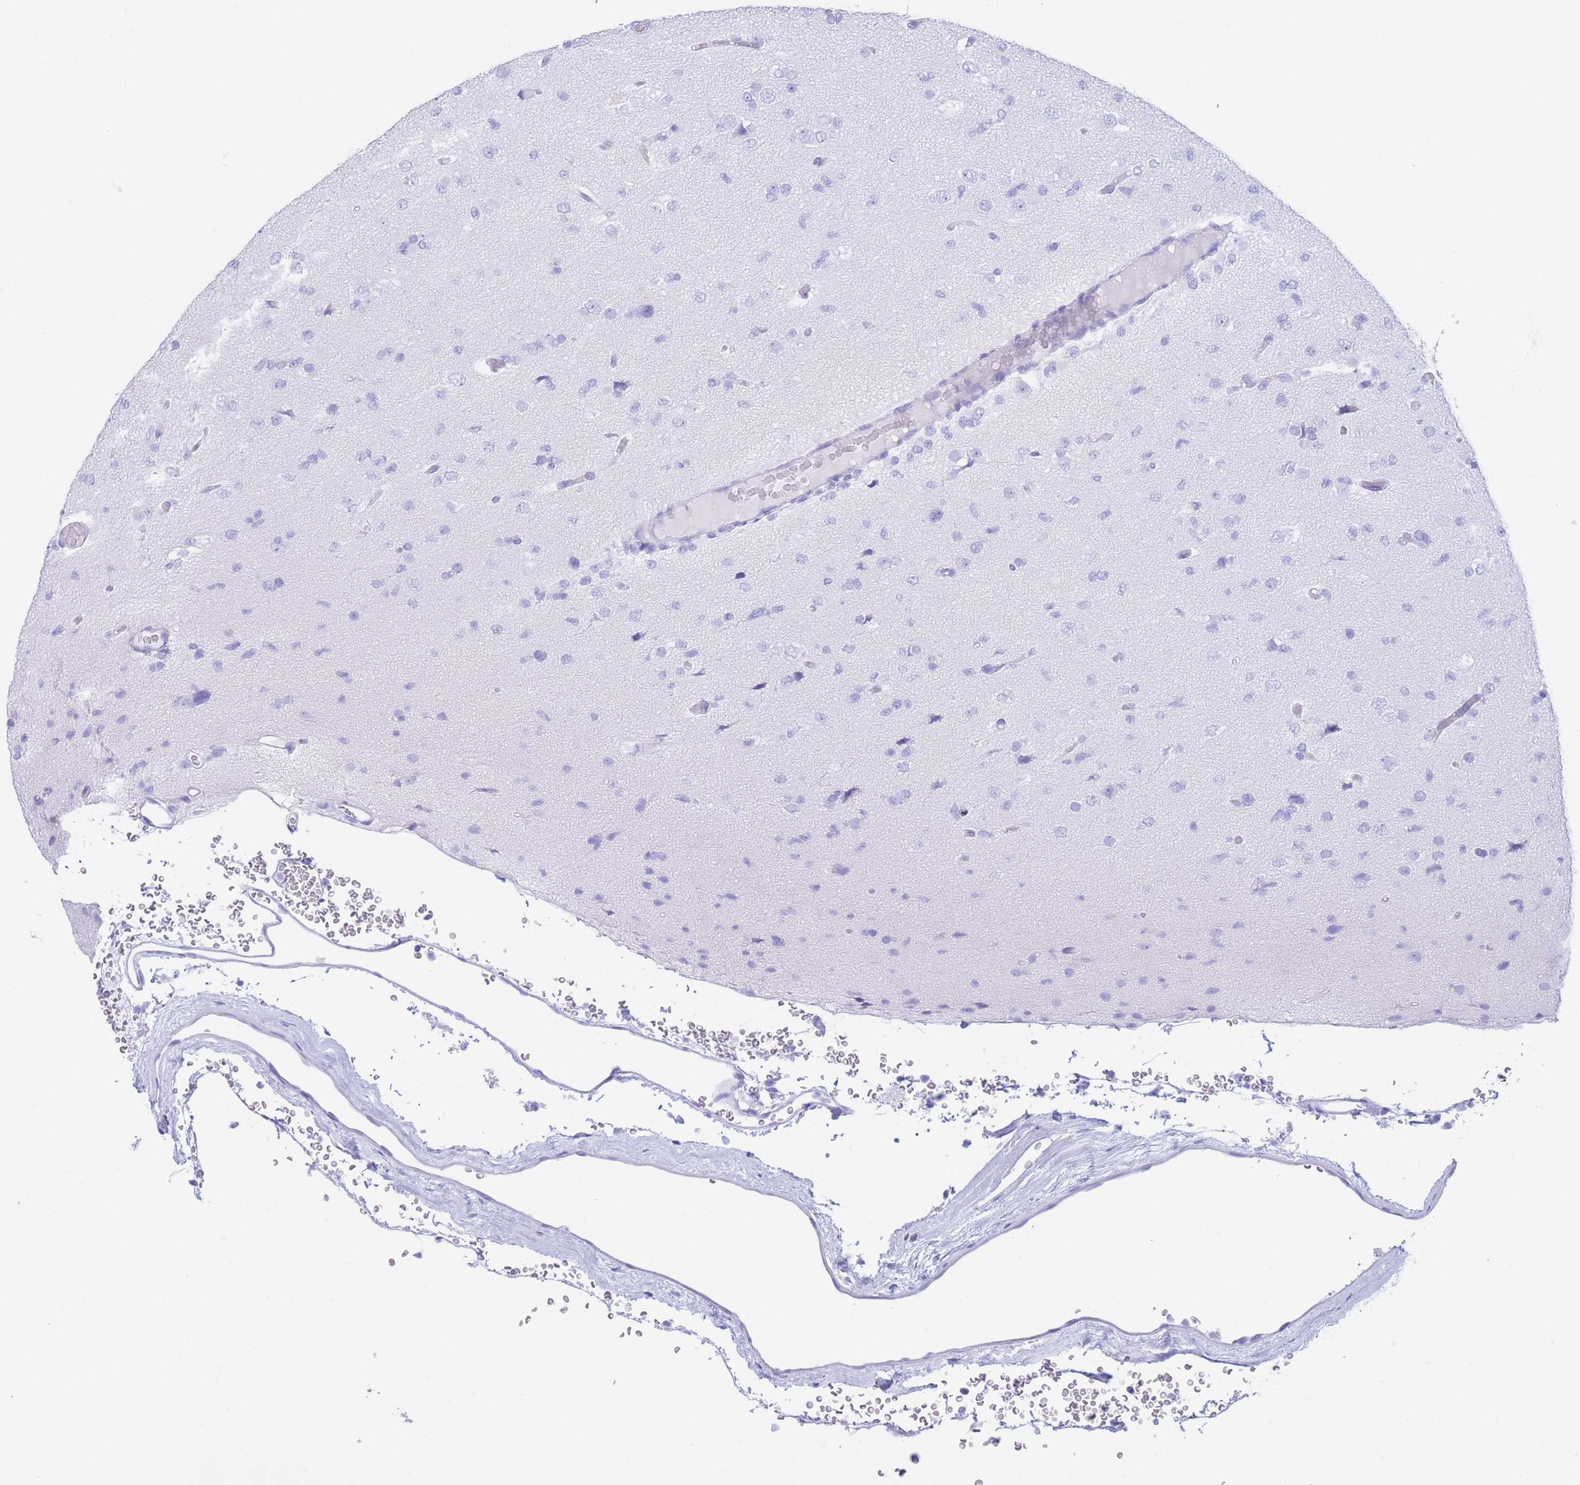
{"staining": {"intensity": "negative", "quantity": "none", "location": "none"}, "tissue": "glioma", "cell_type": "Tumor cells", "image_type": "cancer", "snomed": [{"axis": "morphology", "description": "Glioma, malignant, Low grade"}, {"axis": "topography", "description": "Brain"}], "caption": "This micrograph is of glioma stained with IHC to label a protein in brown with the nuclei are counter-stained blue. There is no staining in tumor cells.", "gene": "SLCO1B3", "patient": {"sex": "female", "age": 22}}